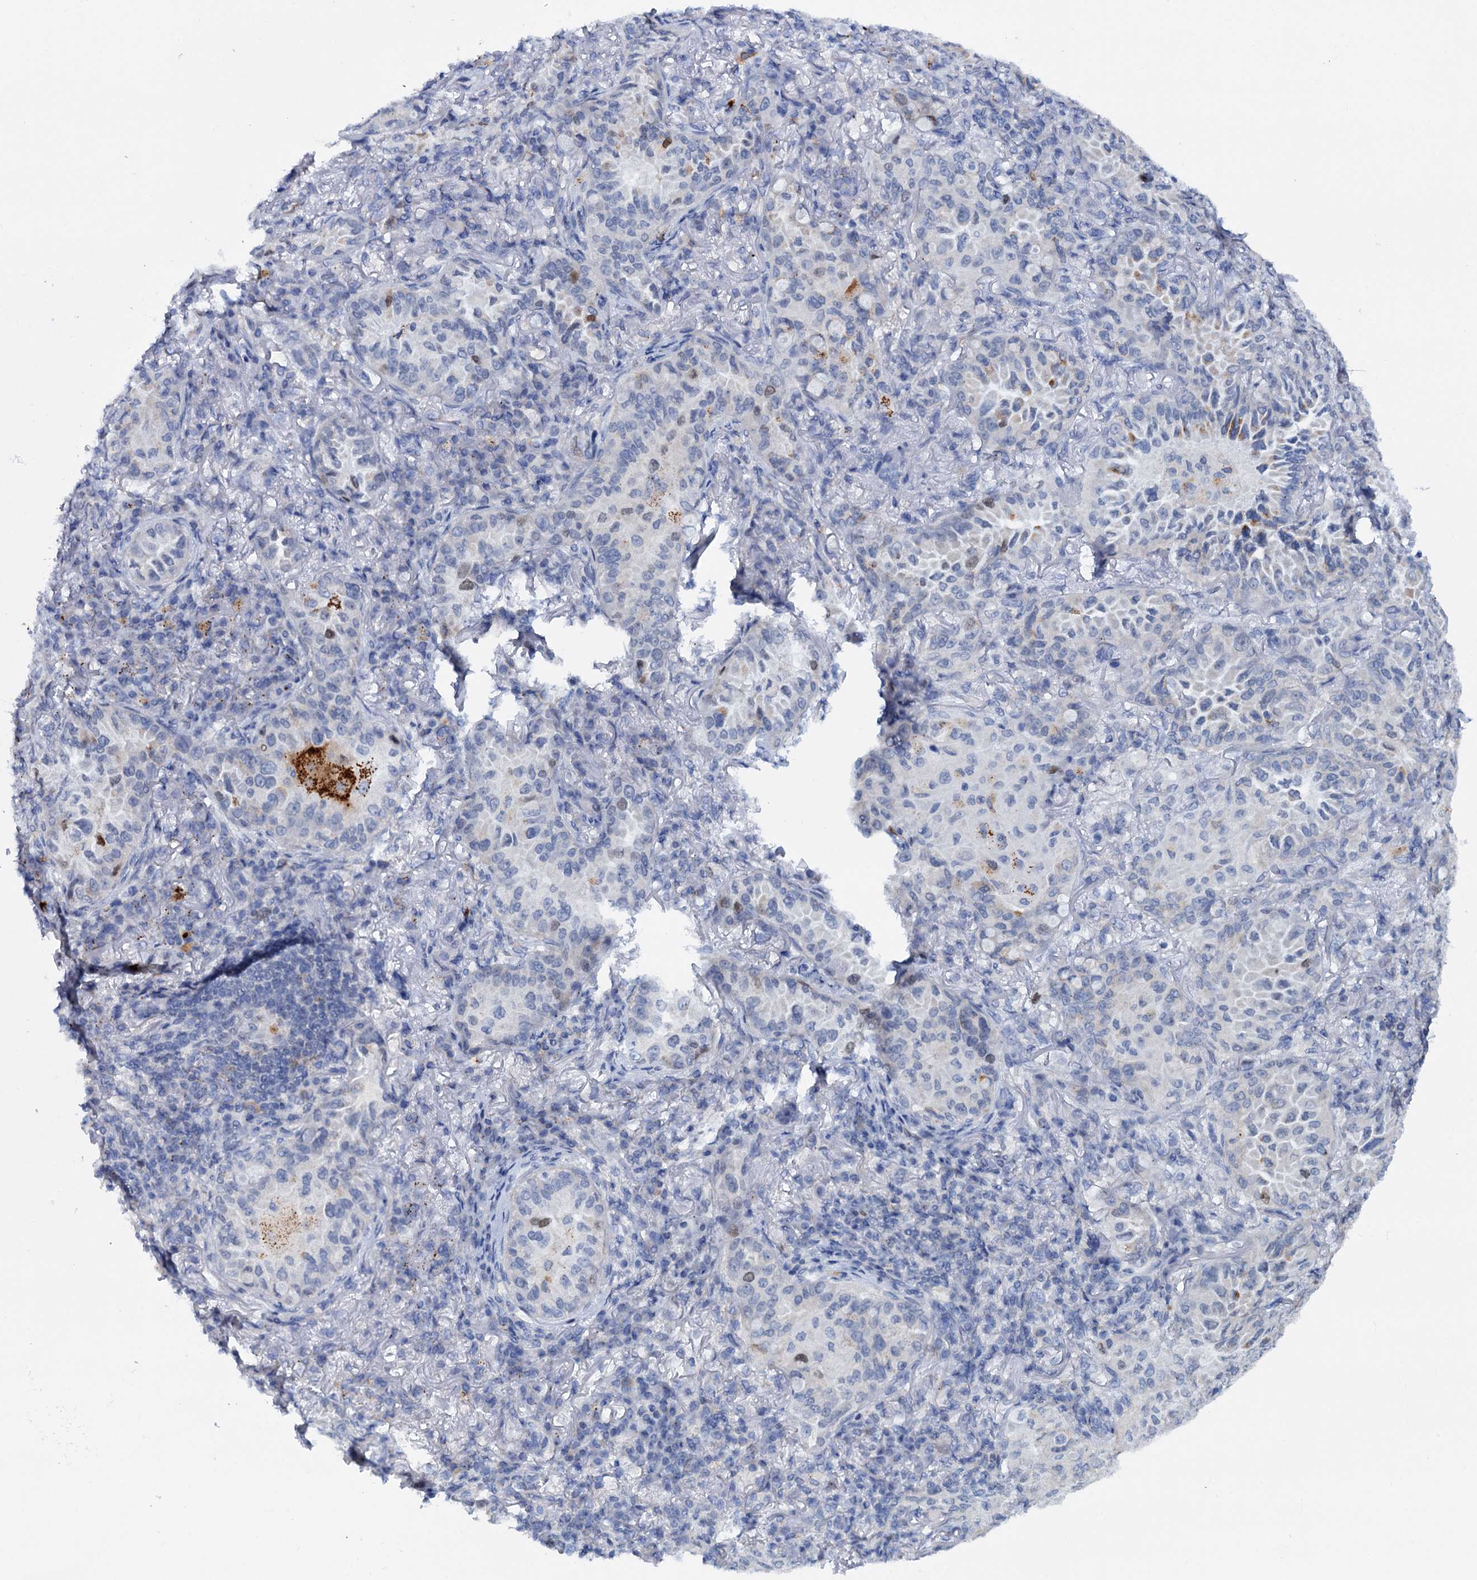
{"staining": {"intensity": "negative", "quantity": "none", "location": "none"}, "tissue": "lung cancer", "cell_type": "Tumor cells", "image_type": "cancer", "snomed": [{"axis": "morphology", "description": "Adenocarcinoma, NOS"}, {"axis": "topography", "description": "Lung"}], "caption": "Tumor cells are negative for brown protein staining in lung adenocarcinoma.", "gene": "FAM111B", "patient": {"sex": "female", "age": 69}}